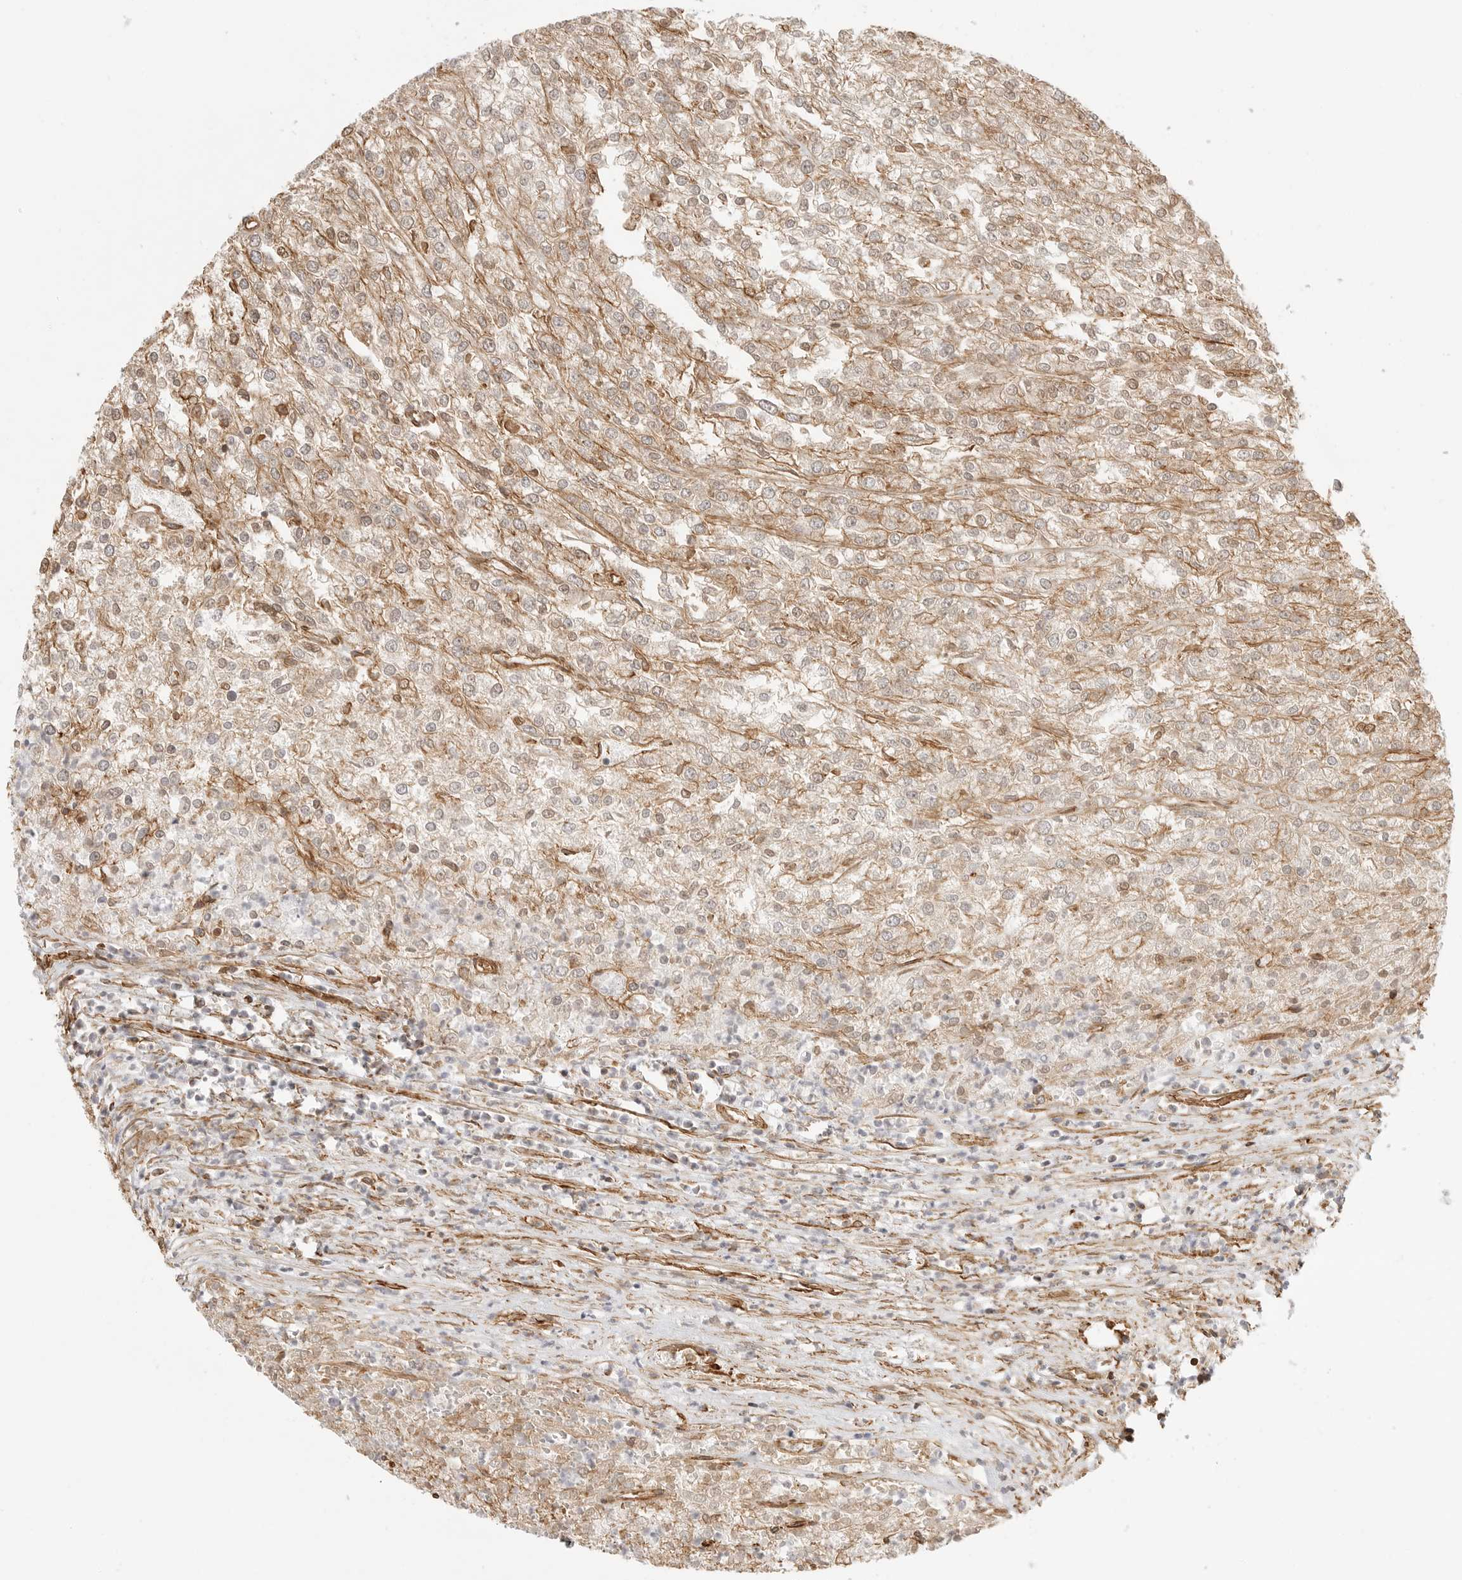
{"staining": {"intensity": "weak", "quantity": "<25%", "location": "nuclear"}, "tissue": "renal cancer", "cell_type": "Tumor cells", "image_type": "cancer", "snomed": [{"axis": "morphology", "description": "Adenocarcinoma, NOS"}, {"axis": "topography", "description": "Kidney"}], "caption": "This is a photomicrograph of IHC staining of adenocarcinoma (renal), which shows no positivity in tumor cells.", "gene": "ATOH7", "patient": {"sex": "female", "age": 54}}